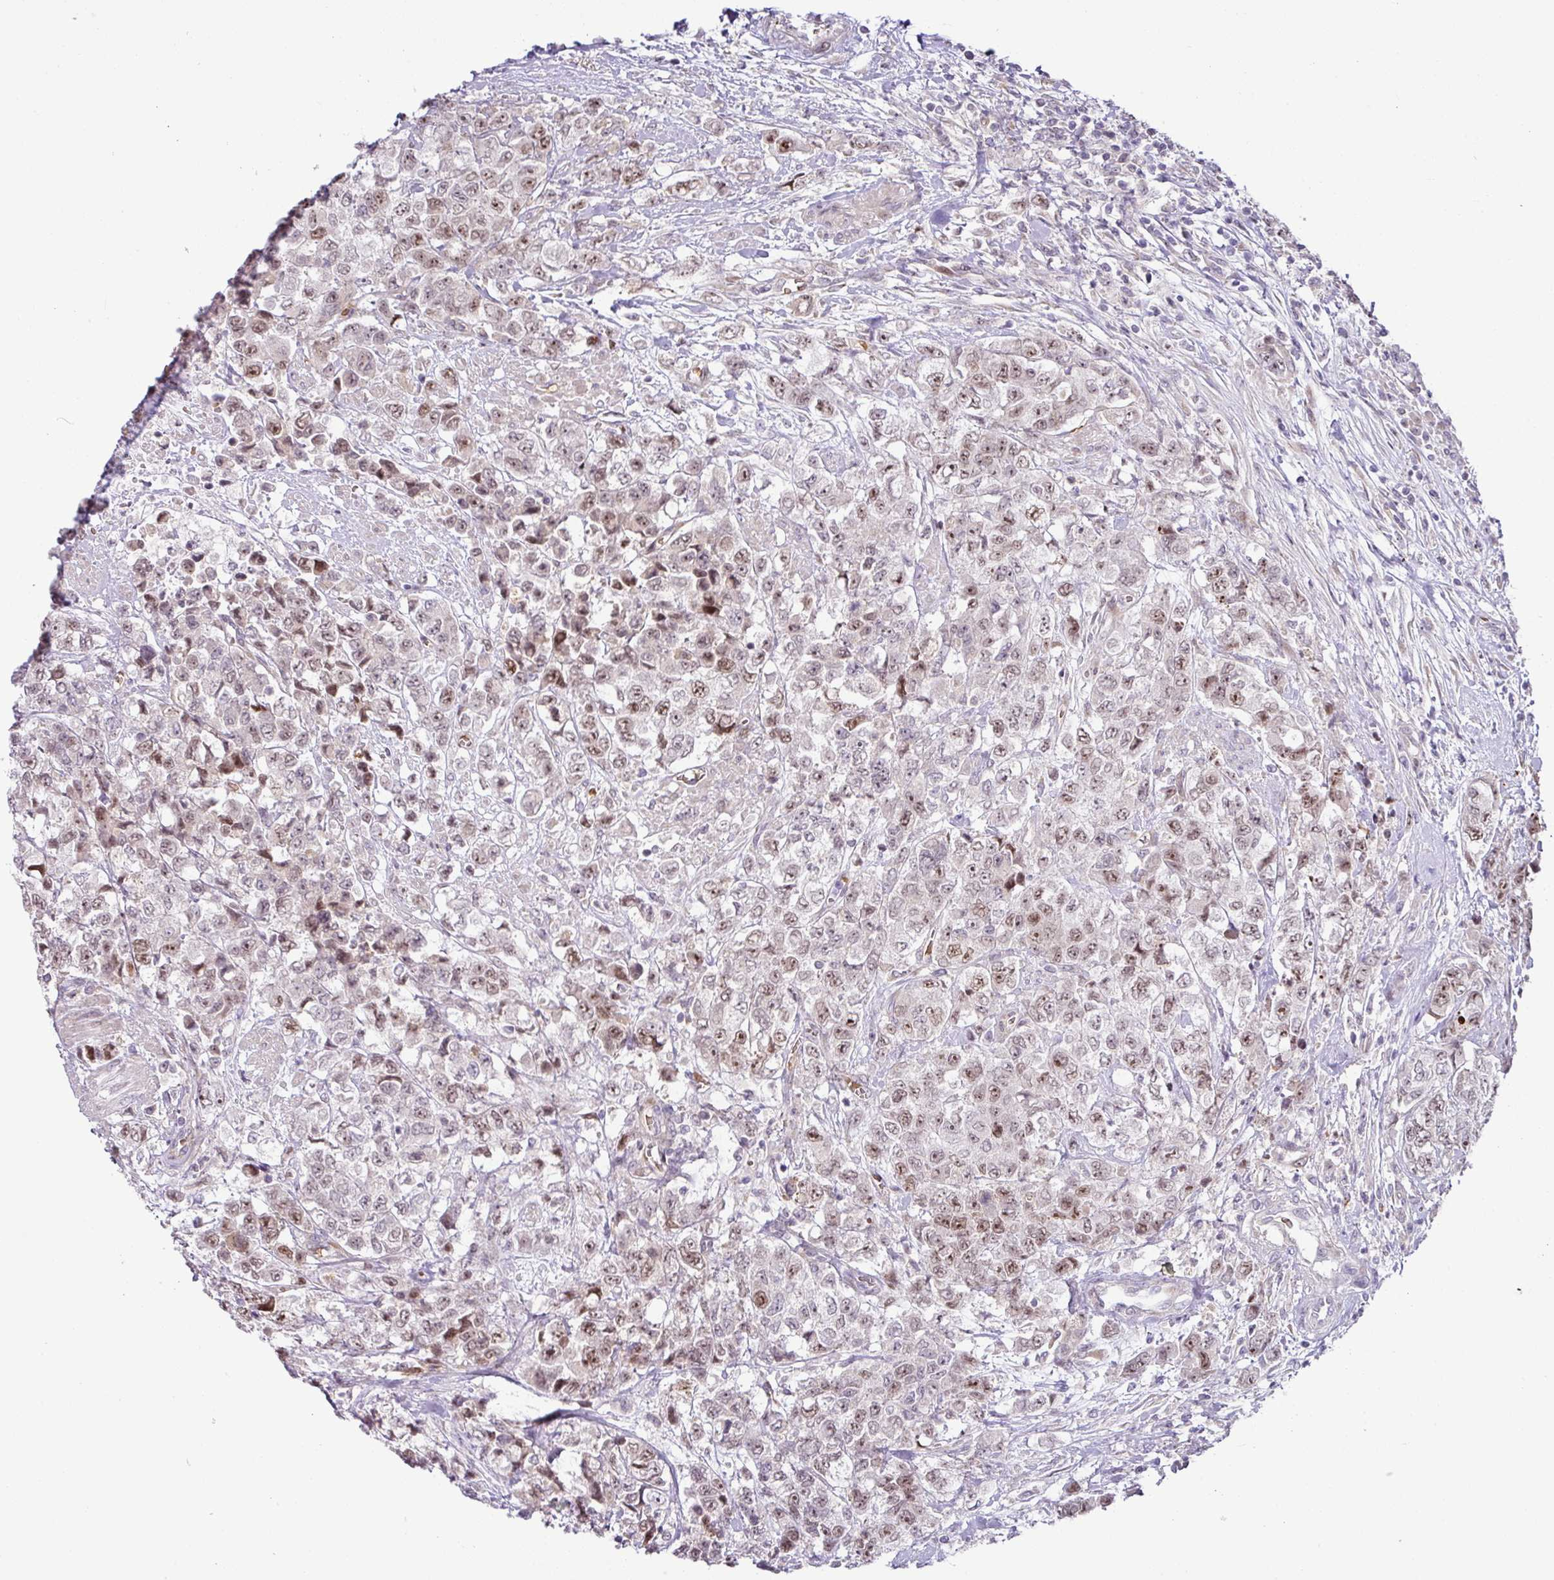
{"staining": {"intensity": "moderate", "quantity": ">75%", "location": "nuclear"}, "tissue": "urothelial cancer", "cell_type": "Tumor cells", "image_type": "cancer", "snomed": [{"axis": "morphology", "description": "Urothelial carcinoma, High grade"}, {"axis": "topography", "description": "Urinary bladder"}], "caption": "High-power microscopy captured an immunohistochemistry (IHC) image of high-grade urothelial carcinoma, revealing moderate nuclear staining in about >75% of tumor cells. (DAB (3,3'-diaminobenzidine) IHC with brightfield microscopy, high magnification).", "gene": "PARP2", "patient": {"sex": "female", "age": 78}}